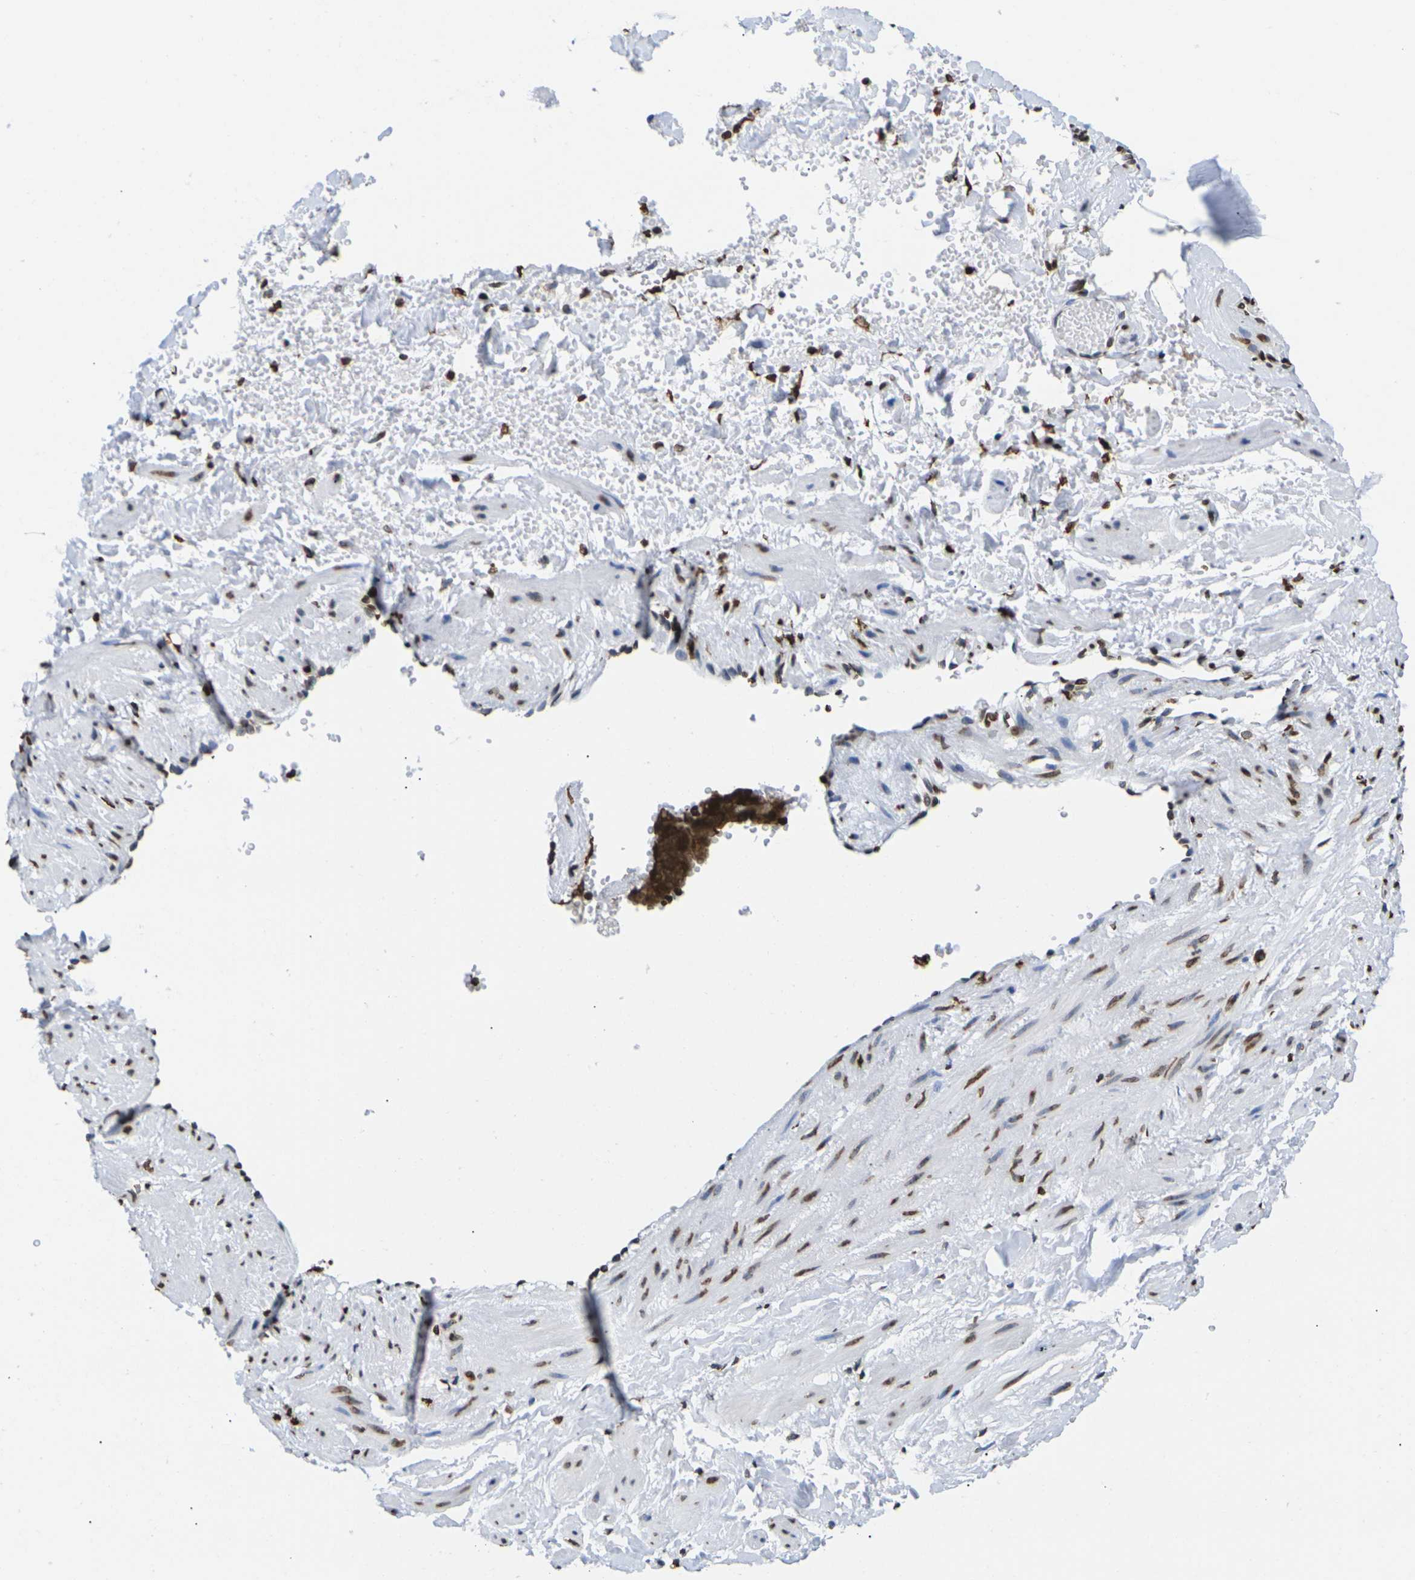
{"staining": {"intensity": "moderate", "quantity": "25%-75%", "location": "nuclear"}, "tissue": "adipose tissue", "cell_type": "Adipocytes", "image_type": "normal", "snomed": [{"axis": "morphology", "description": "Normal tissue, NOS"}, {"axis": "topography", "description": "Soft tissue"}, {"axis": "topography", "description": "Vascular tissue"}], "caption": "A brown stain labels moderate nuclear positivity of a protein in adipocytes of benign human adipose tissue.", "gene": "H2AC21", "patient": {"sex": "female", "age": 35}}